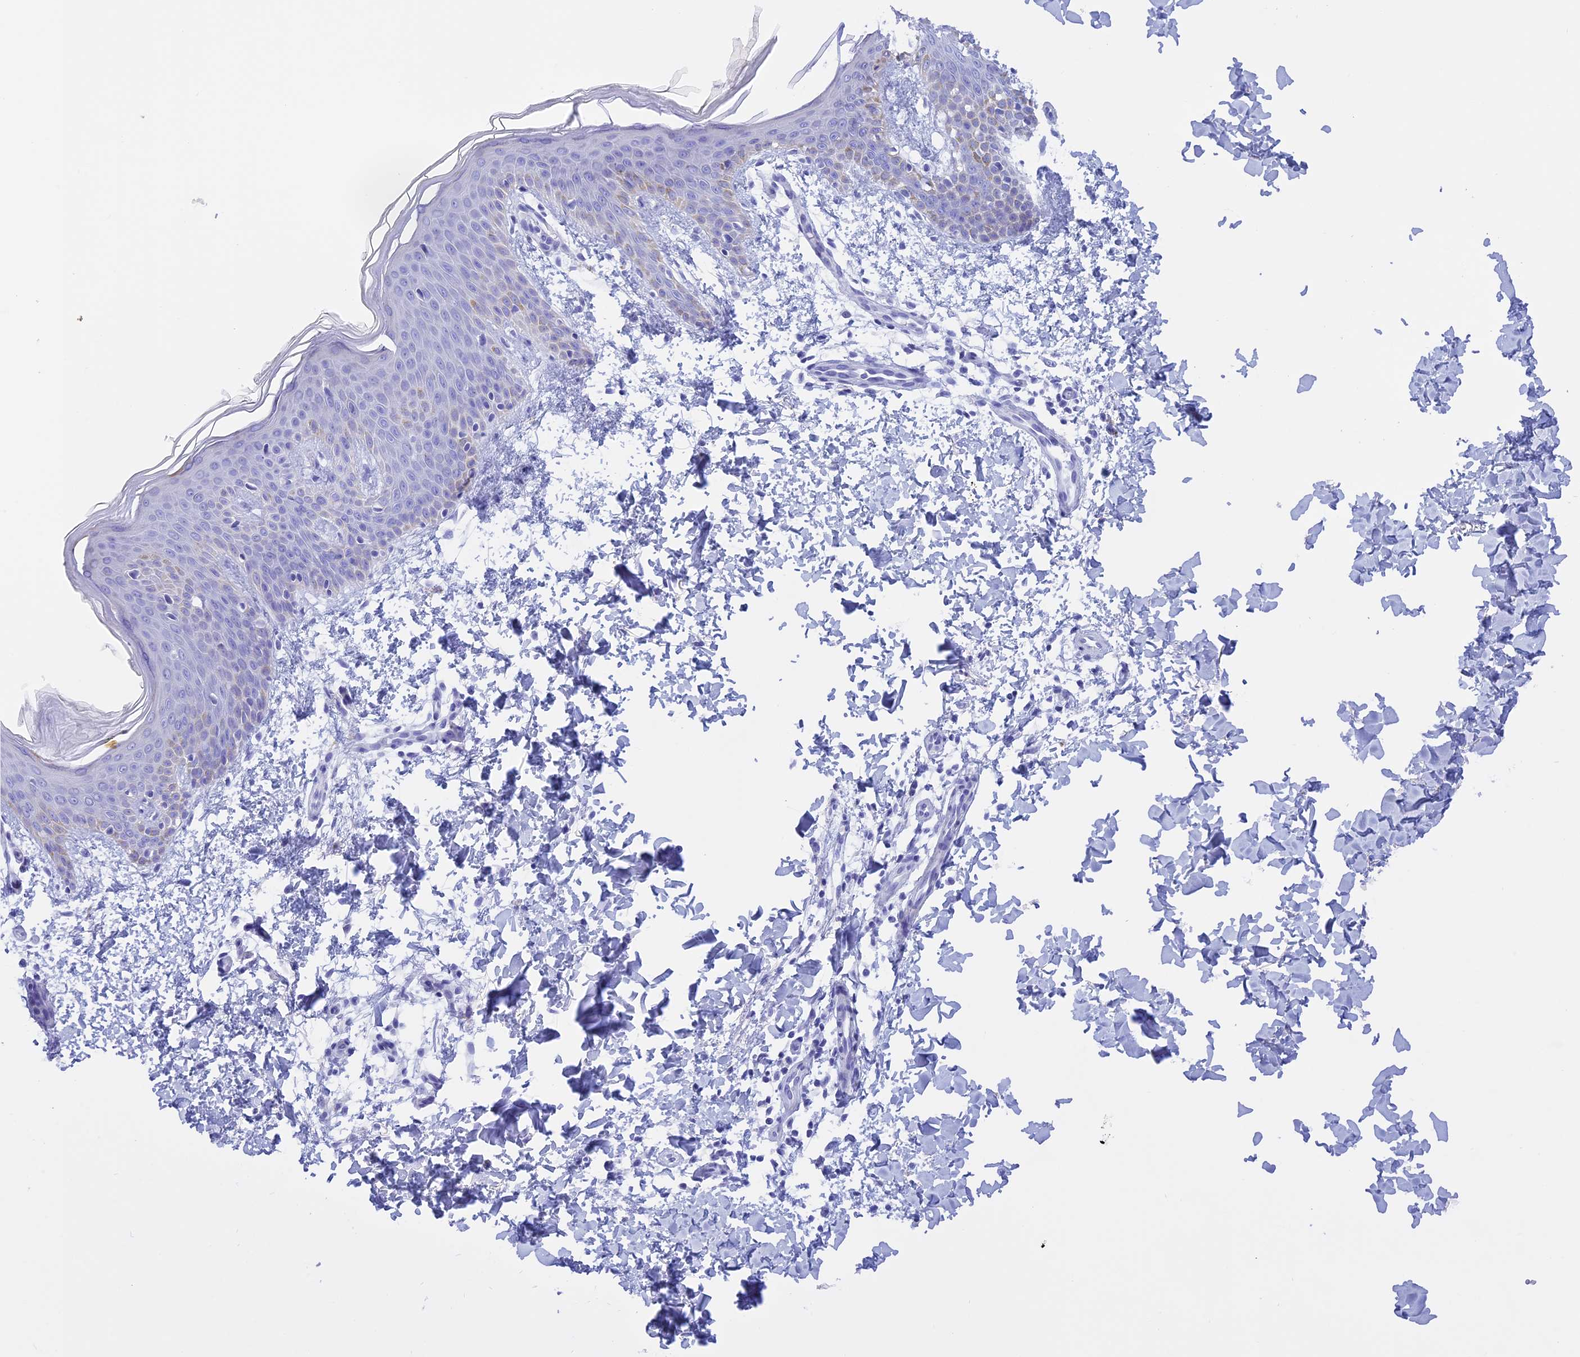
{"staining": {"intensity": "negative", "quantity": "none", "location": "none"}, "tissue": "skin", "cell_type": "Fibroblasts", "image_type": "normal", "snomed": [{"axis": "morphology", "description": "Normal tissue, NOS"}, {"axis": "topography", "description": "Skin"}], "caption": "DAB (3,3'-diaminobenzidine) immunohistochemical staining of unremarkable human skin demonstrates no significant staining in fibroblasts.", "gene": "BRI3", "patient": {"sex": "male", "age": 36}}